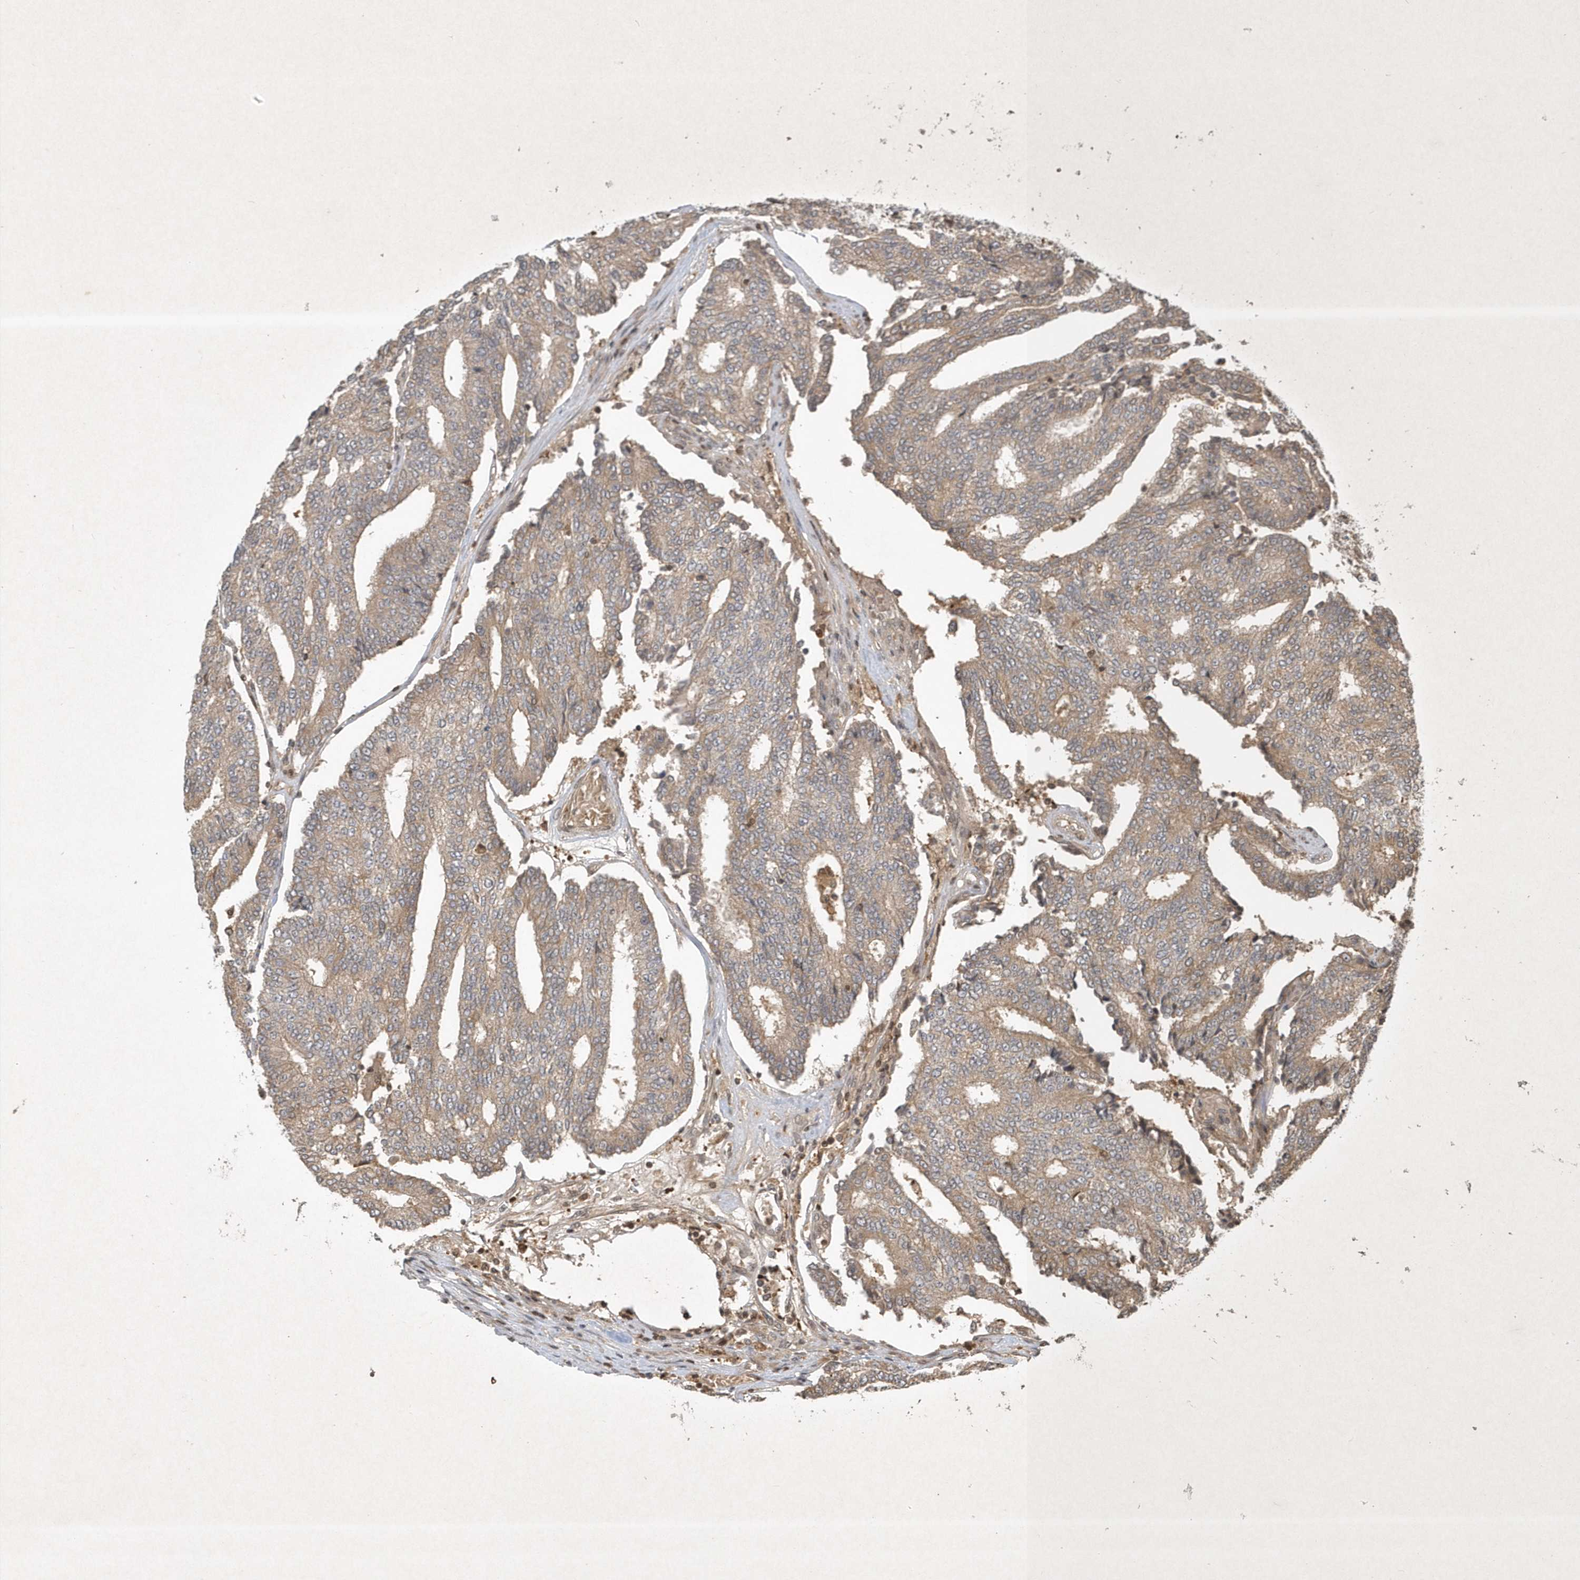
{"staining": {"intensity": "weak", "quantity": "25%-75%", "location": "cytoplasmic/membranous"}, "tissue": "prostate cancer", "cell_type": "Tumor cells", "image_type": "cancer", "snomed": [{"axis": "morphology", "description": "Normal tissue, NOS"}, {"axis": "morphology", "description": "Adenocarcinoma, High grade"}, {"axis": "topography", "description": "Prostate"}, {"axis": "topography", "description": "Seminal veicle"}], "caption": "Immunohistochemistry photomicrograph of neoplastic tissue: human high-grade adenocarcinoma (prostate) stained using IHC demonstrates low levels of weak protein expression localized specifically in the cytoplasmic/membranous of tumor cells, appearing as a cytoplasmic/membranous brown color.", "gene": "PLTP", "patient": {"sex": "male", "age": 55}}